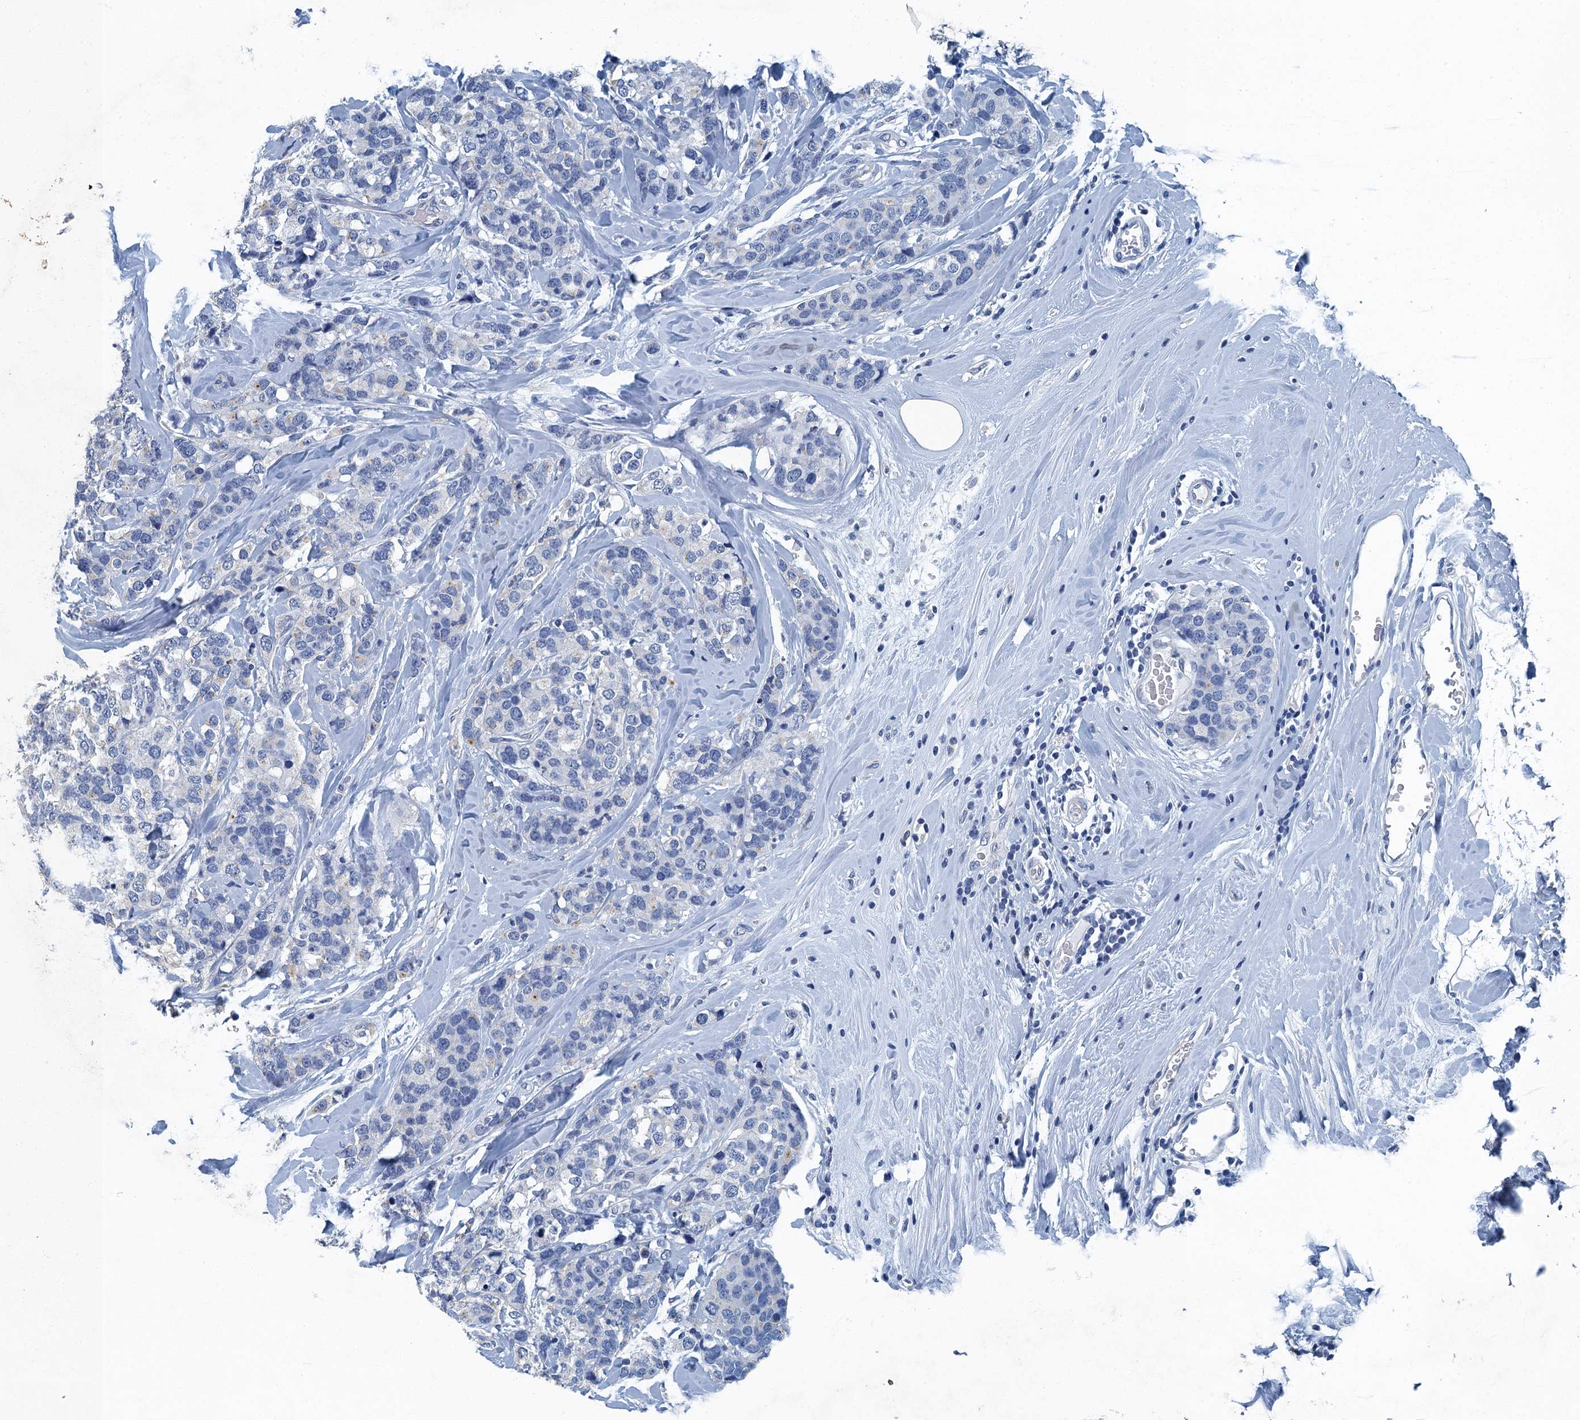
{"staining": {"intensity": "negative", "quantity": "none", "location": "none"}, "tissue": "breast cancer", "cell_type": "Tumor cells", "image_type": "cancer", "snomed": [{"axis": "morphology", "description": "Lobular carcinoma"}, {"axis": "topography", "description": "Breast"}], "caption": "Human breast cancer (lobular carcinoma) stained for a protein using IHC displays no positivity in tumor cells.", "gene": "GADL1", "patient": {"sex": "female", "age": 59}}